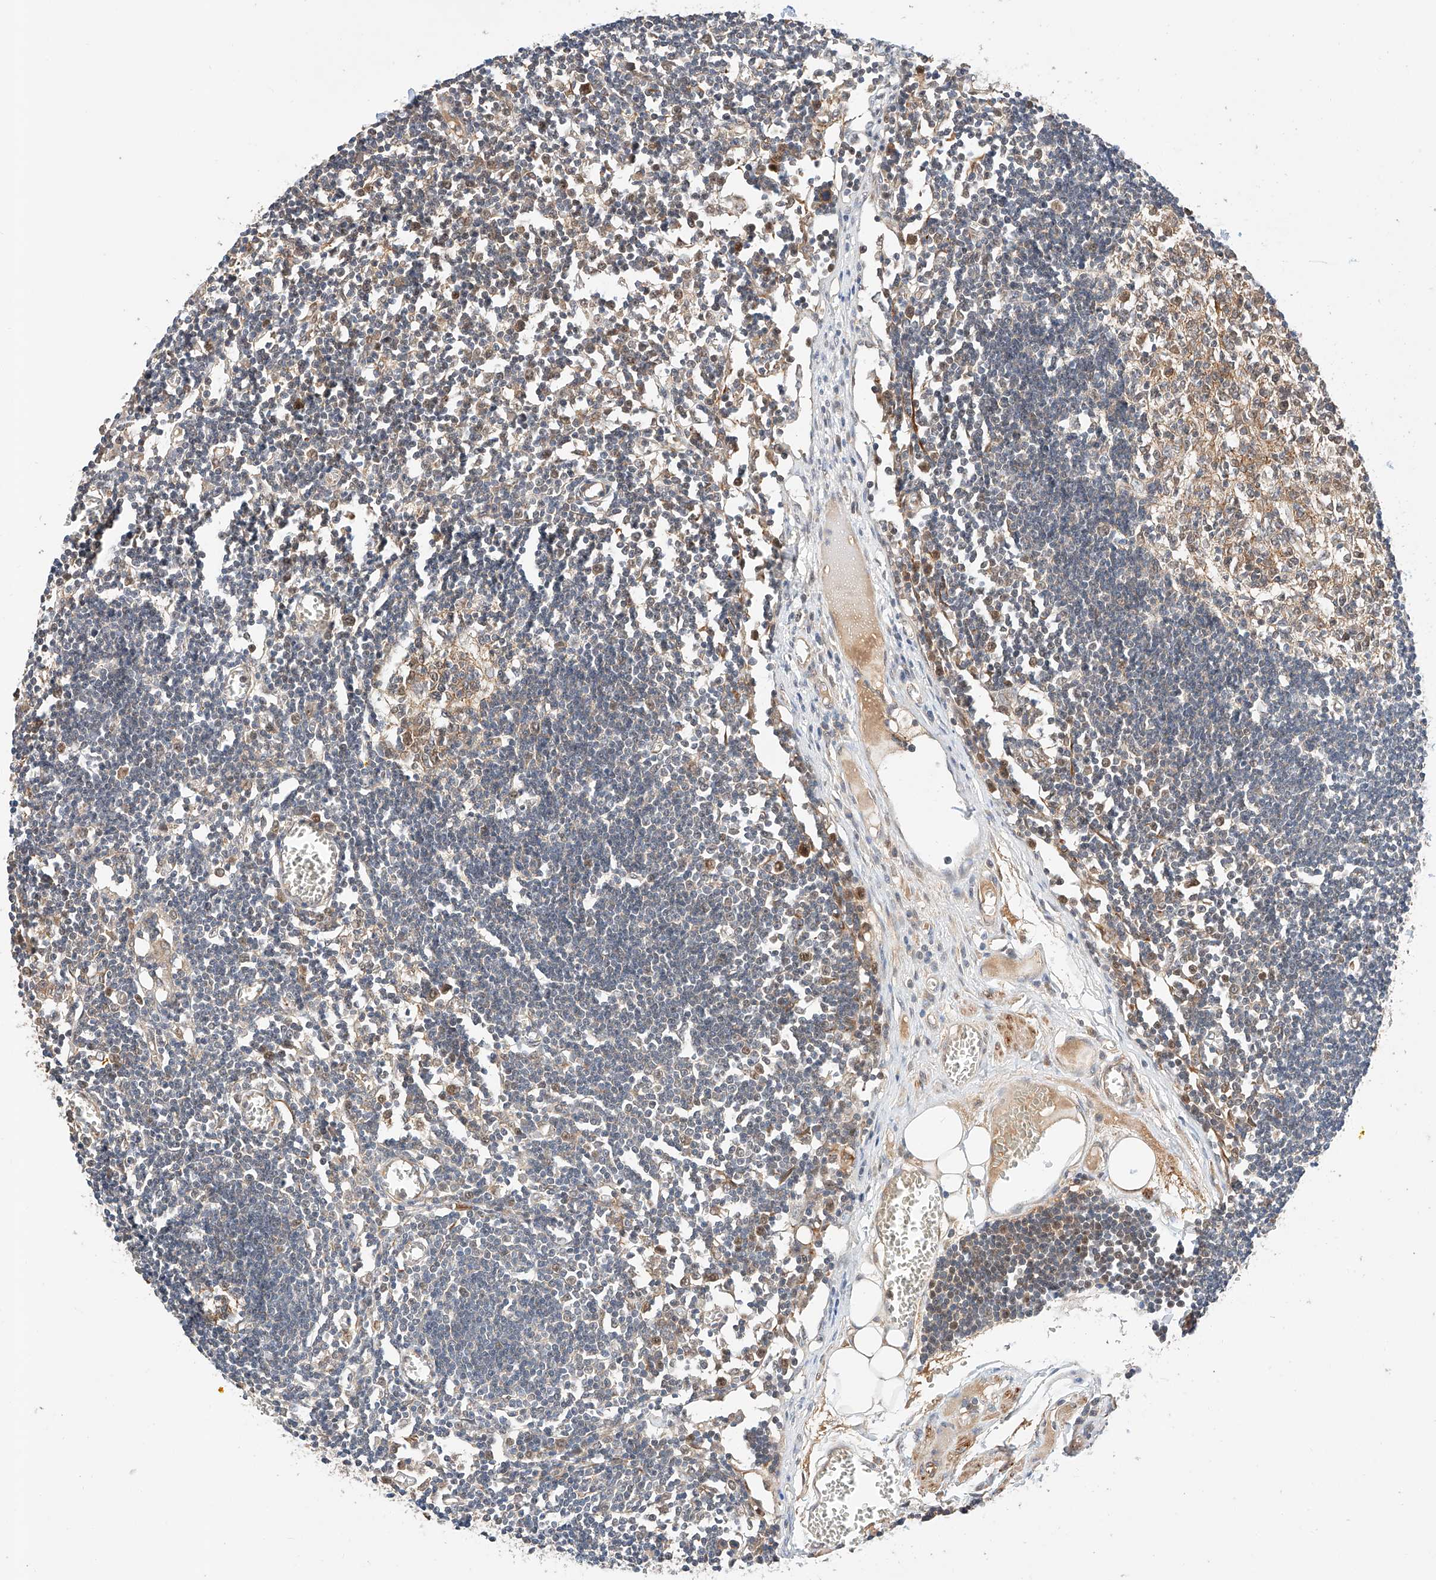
{"staining": {"intensity": "moderate", "quantity": "25%-75%", "location": "cytoplasmic/membranous"}, "tissue": "lymph node", "cell_type": "Germinal center cells", "image_type": "normal", "snomed": [{"axis": "morphology", "description": "Normal tissue, NOS"}, {"axis": "topography", "description": "Lymph node"}], "caption": "A medium amount of moderate cytoplasmic/membranous staining is appreciated in about 25%-75% of germinal center cells in normal lymph node.", "gene": "RAB23", "patient": {"sex": "female", "age": 11}}